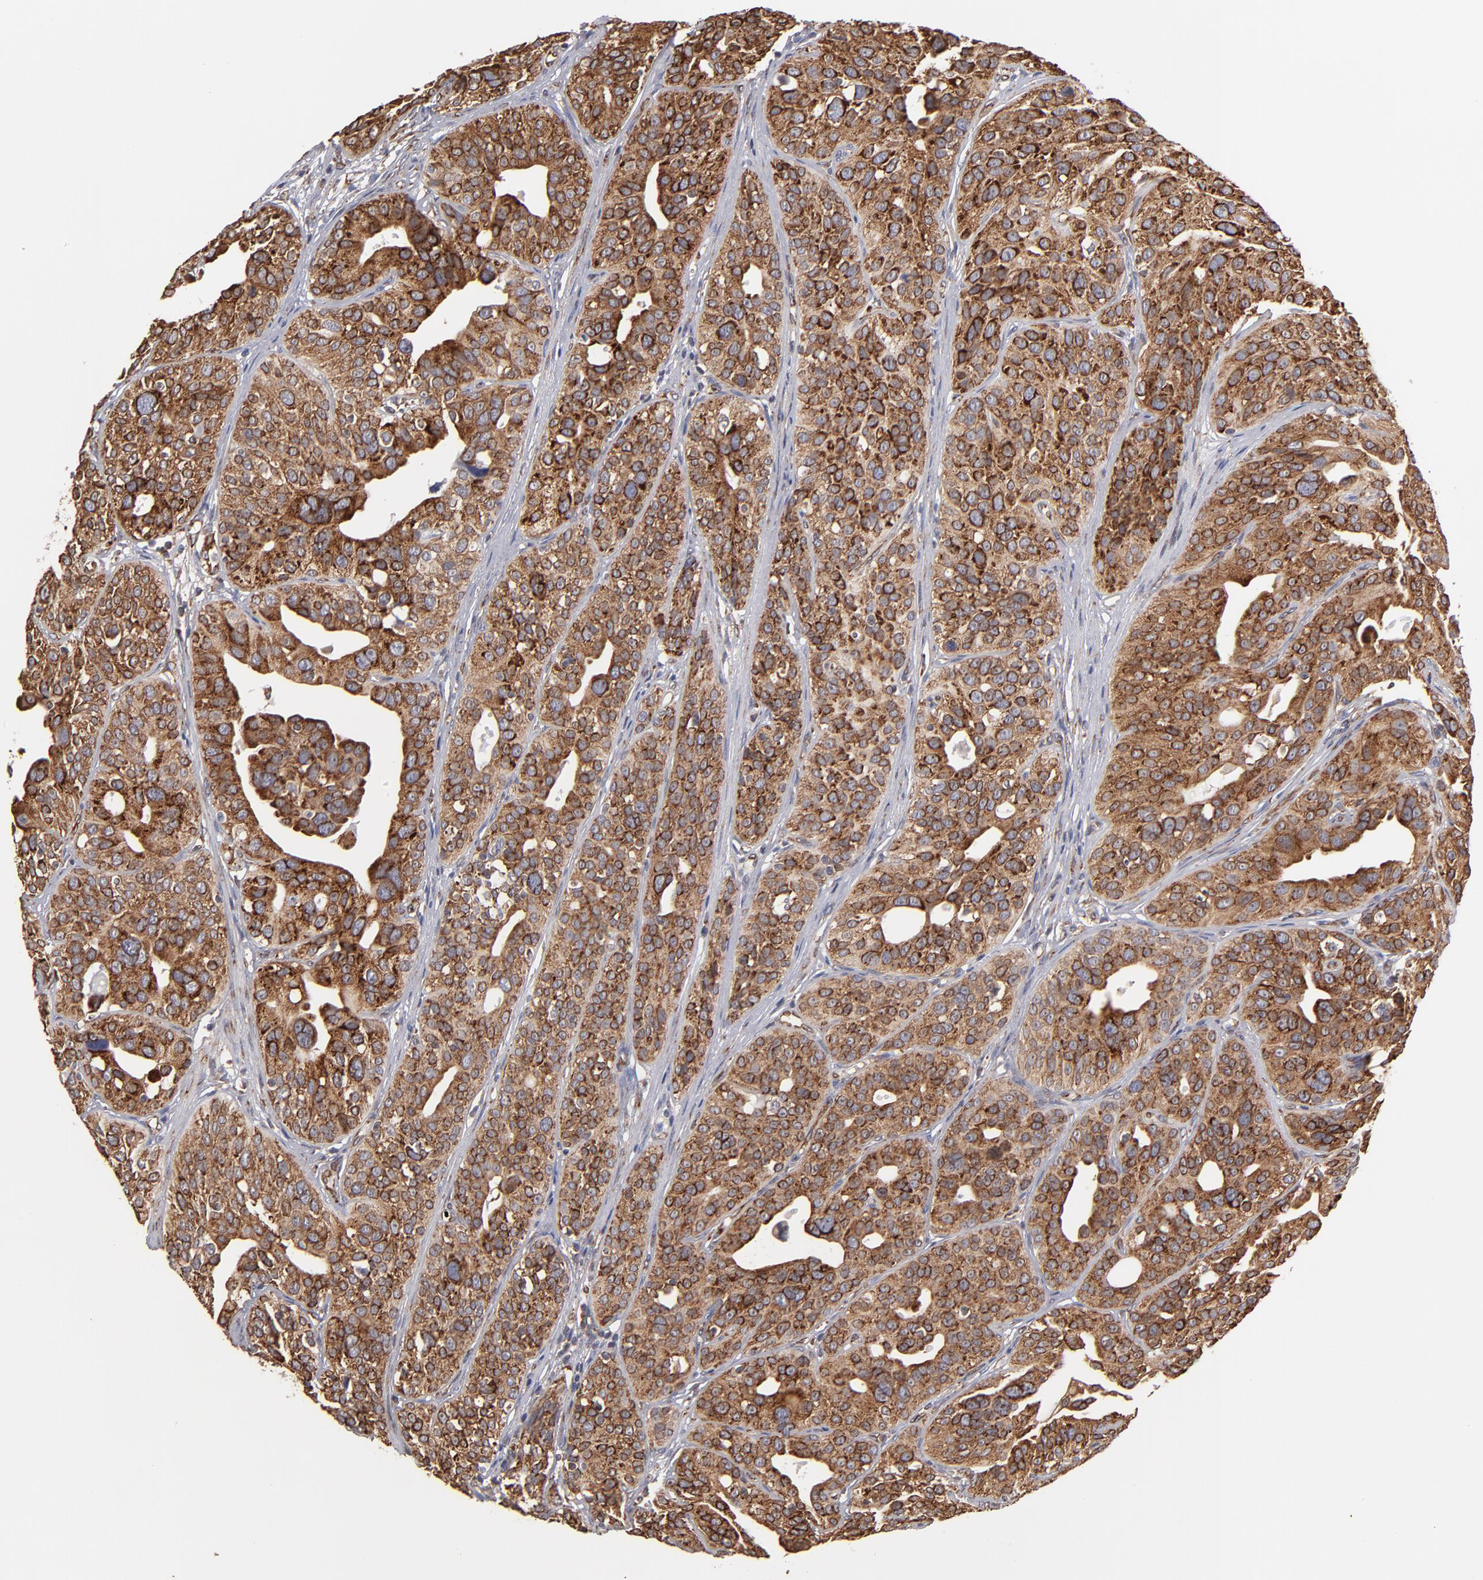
{"staining": {"intensity": "moderate", "quantity": ">75%", "location": "cytoplasmic/membranous"}, "tissue": "urothelial cancer", "cell_type": "Tumor cells", "image_type": "cancer", "snomed": [{"axis": "morphology", "description": "Urothelial carcinoma, High grade"}, {"axis": "topography", "description": "Urinary bladder"}], "caption": "Immunohistochemical staining of urothelial cancer shows moderate cytoplasmic/membranous protein positivity in approximately >75% of tumor cells.", "gene": "KTN1", "patient": {"sex": "male", "age": 56}}